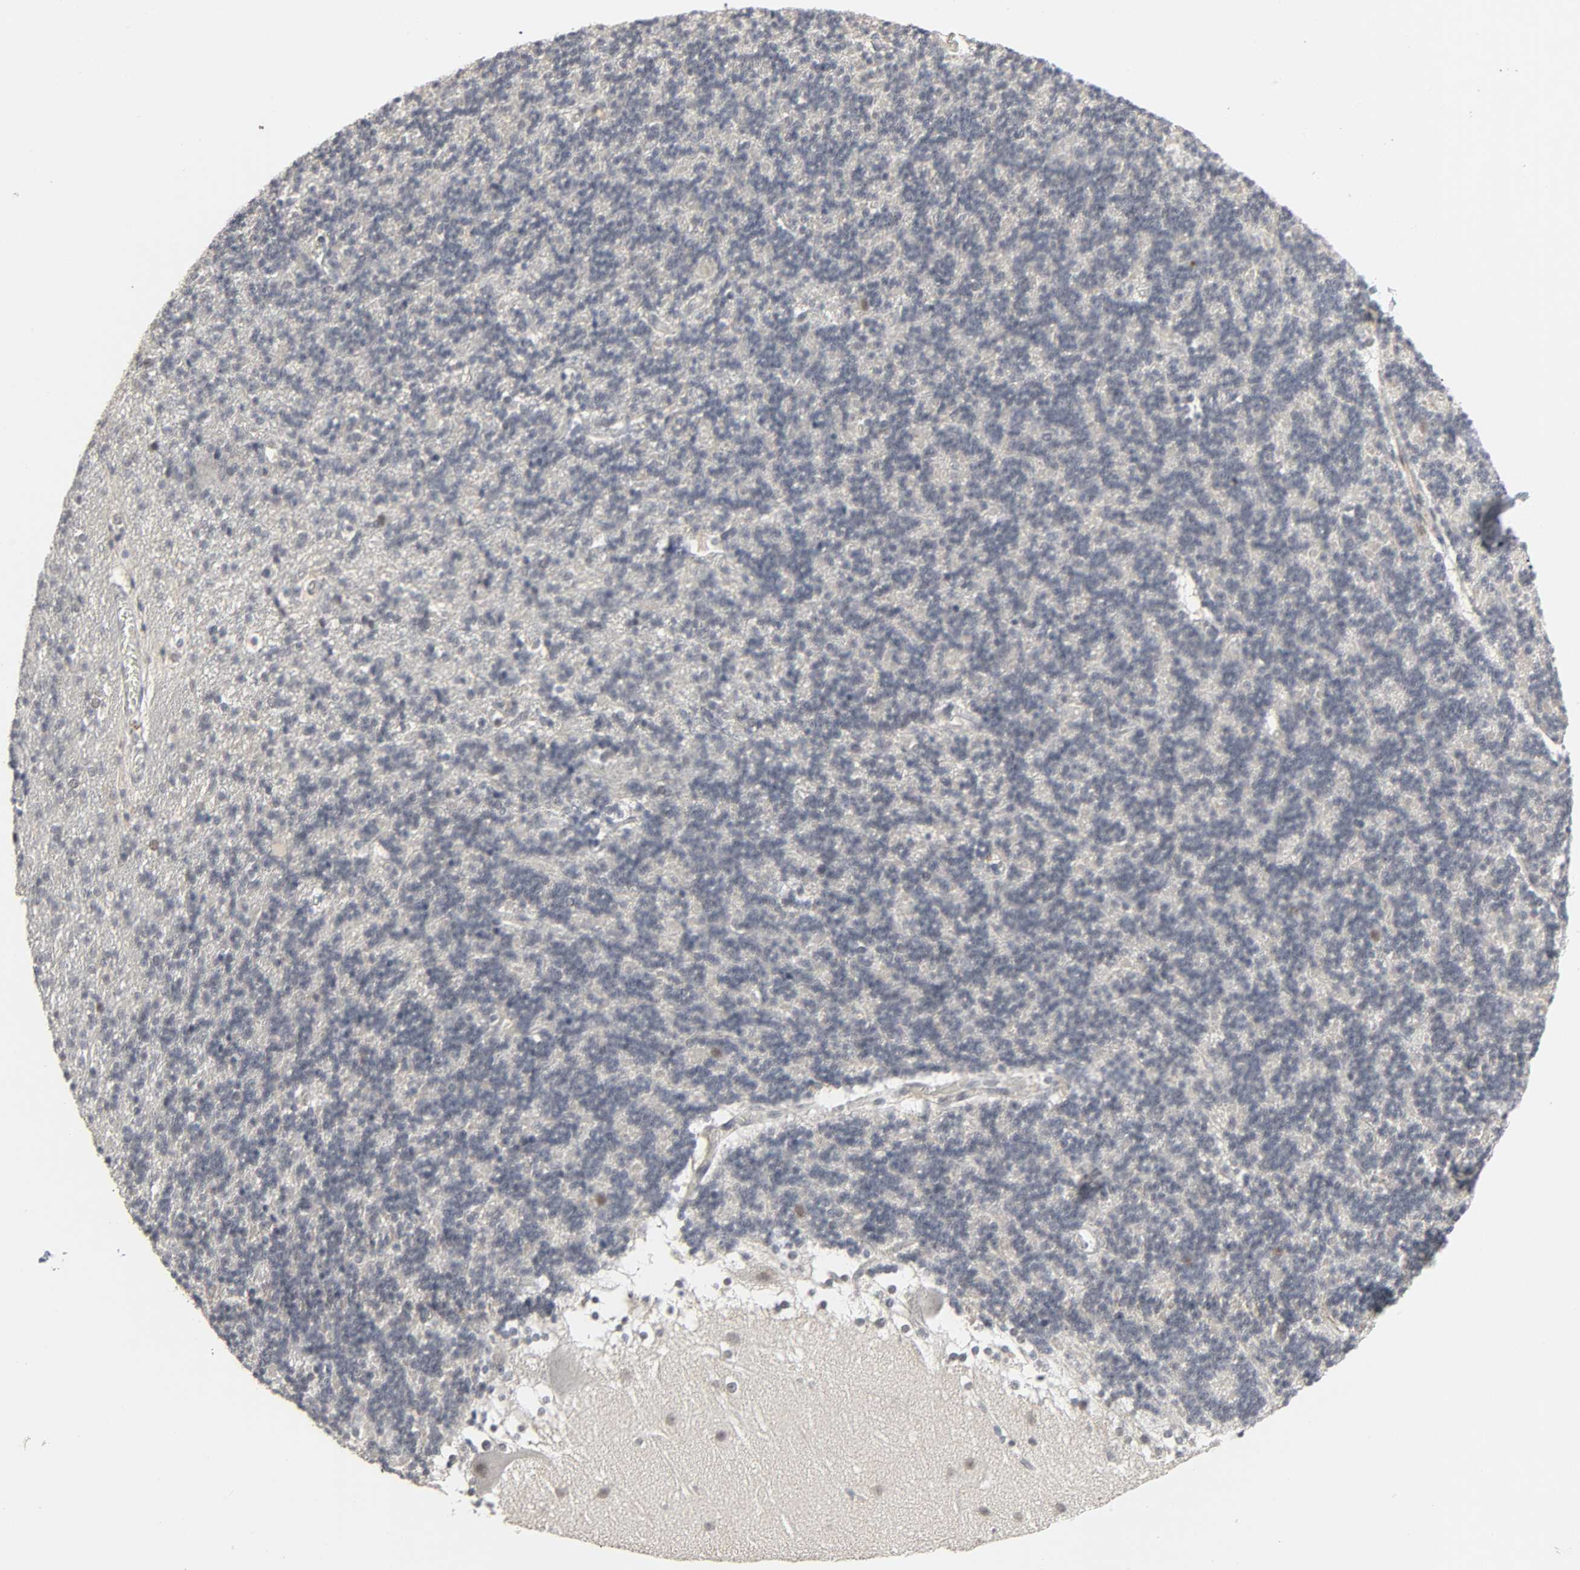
{"staining": {"intensity": "negative", "quantity": "none", "location": "none"}, "tissue": "cerebellum", "cell_type": "Cells in granular layer", "image_type": "normal", "snomed": [{"axis": "morphology", "description": "Normal tissue, NOS"}, {"axis": "topography", "description": "Cerebellum"}], "caption": "The immunohistochemistry histopathology image has no significant positivity in cells in granular layer of cerebellum. (DAB (3,3'-diaminobenzidine) immunohistochemistry, high magnification).", "gene": "ZNF222", "patient": {"sex": "female", "age": 19}}